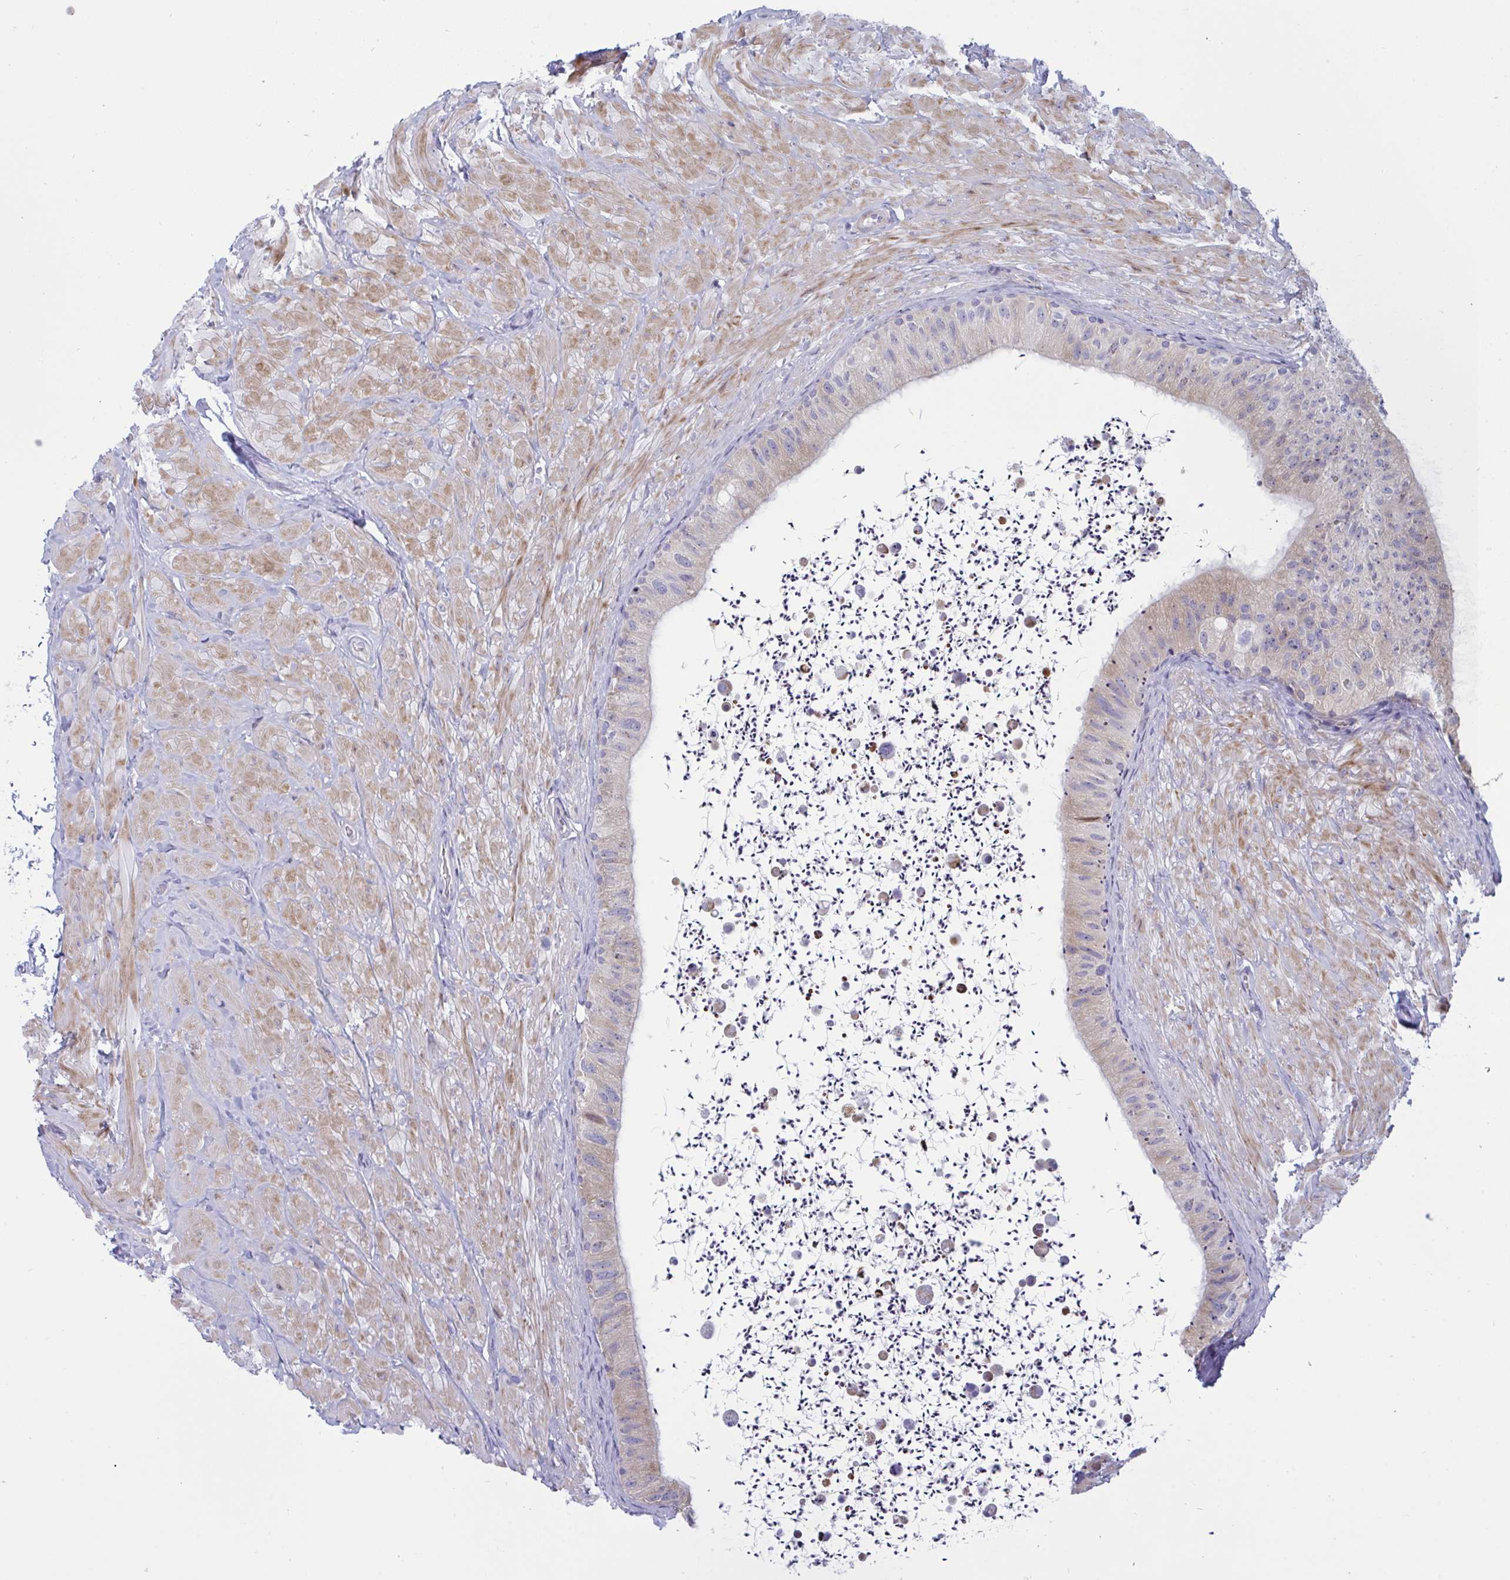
{"staining": {"intensity": "moderate", "quantity": "25%-75%", "location": "cytoplasmic/membranous"}, "tissue": "epididymis", "cell_type": "Glandular cells", "image_type": "normal", "snomed": [{"axis": "morphology", "description": "Normal tissue, NOS"}, {"axis": "topography", "description": "Epididymis"}, {"axis": "topography", "description": "Peripheral nerve tissue"}], "caption": "Brown immunohistochemical staining in unremarkable epididymis shows moderate cytoplasmic/membranous staining in about 25%-75% of glandular cells. The staining was performed using DAB (3,3'-diaminobenzidine), with brown indicating positive protein expression. Nuclei are stained blue with hematoxylin.", "gene": "MYMK", "patient": {"sex": "male", "age": 32}}